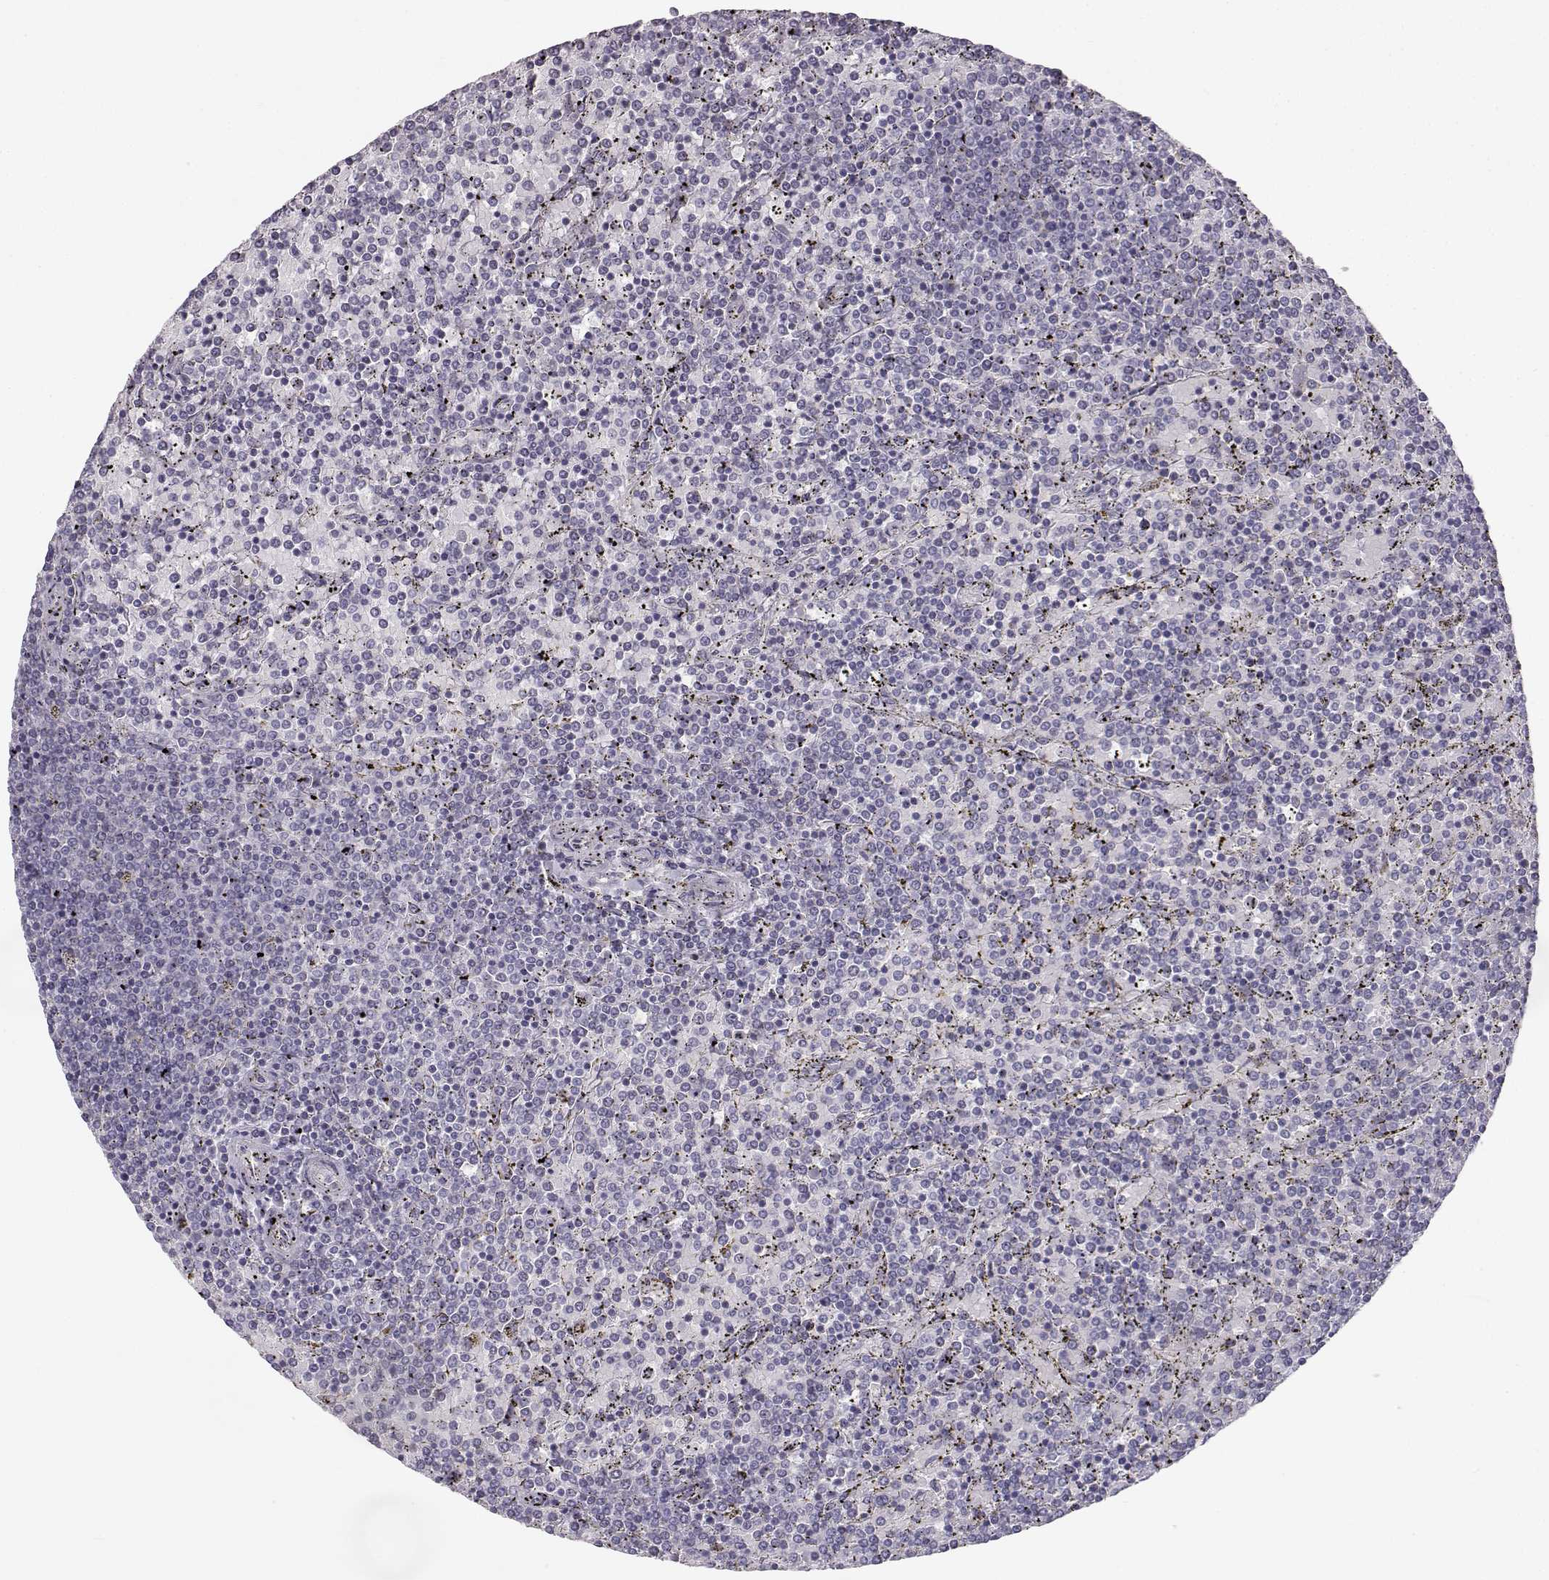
{"staining": {"intensity": "negative", "quantity": "none", "location": "none"}, "tissue": "lymphoma", "cell_type": "Tumor cells", "image_type": "cancer", "snomed": [{"axis": "morphology", "description": "Malignant lymphoma, non-Hodgkin's type, Low grade"}, {"axis": "topography", "description": "Spleen"}], "caption": "Tumor cells show no significant expression in malignant lymphoma, non-Hodgkin's type (low-grade).", "gene": "MYCBPAP", "patient": {"sex": "female", "age": 77}}